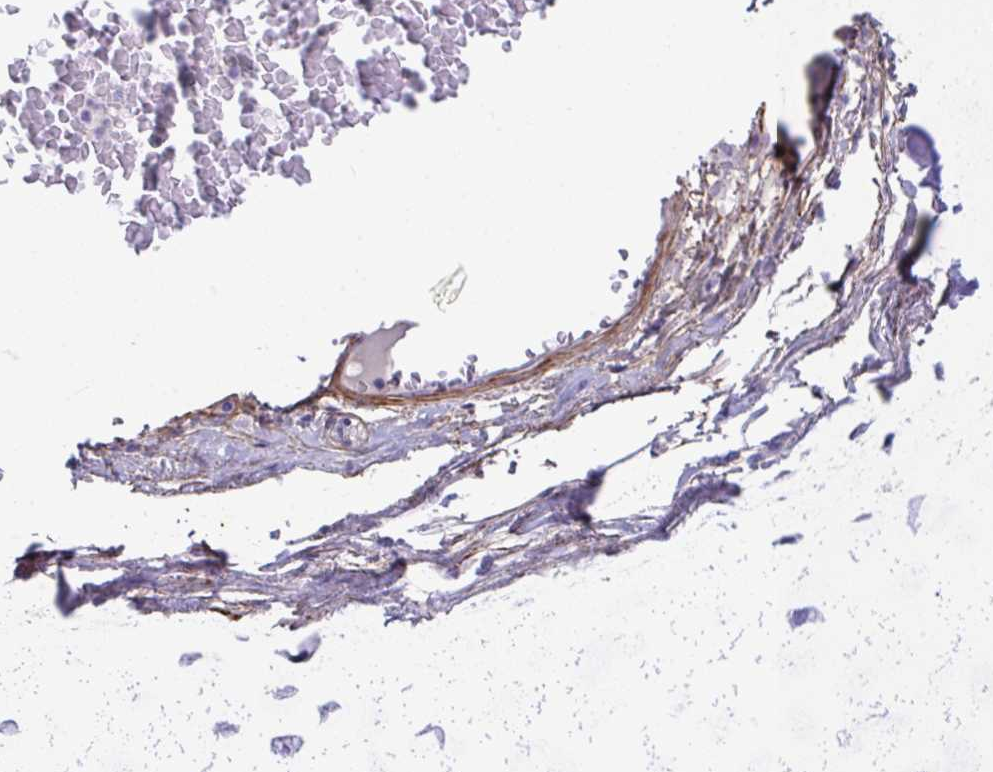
{"staining": {"intensity": "moderate", "quantity": "<25%", "location": "cytoplasmic/membranous"}, "tissue": "soft tissue", "cell_type": "Fibroblasts", "image_type": "normal", "snomed": [{"axis": "morphology", "description": "Normal tissue, NOS"}, {"axis": "topography", "description": "Lymph node"}, {"axis": "topography", "description": "Bronchus"}], "caption": "Immunohistochemical staining of unremarkable soft tissue exhibits moderate cytoplasmic/membranous protein positivity in about <25% of fibroblasts.", "gene": "LHFPL6", "patient": {"sex": "male", "age": 56}}